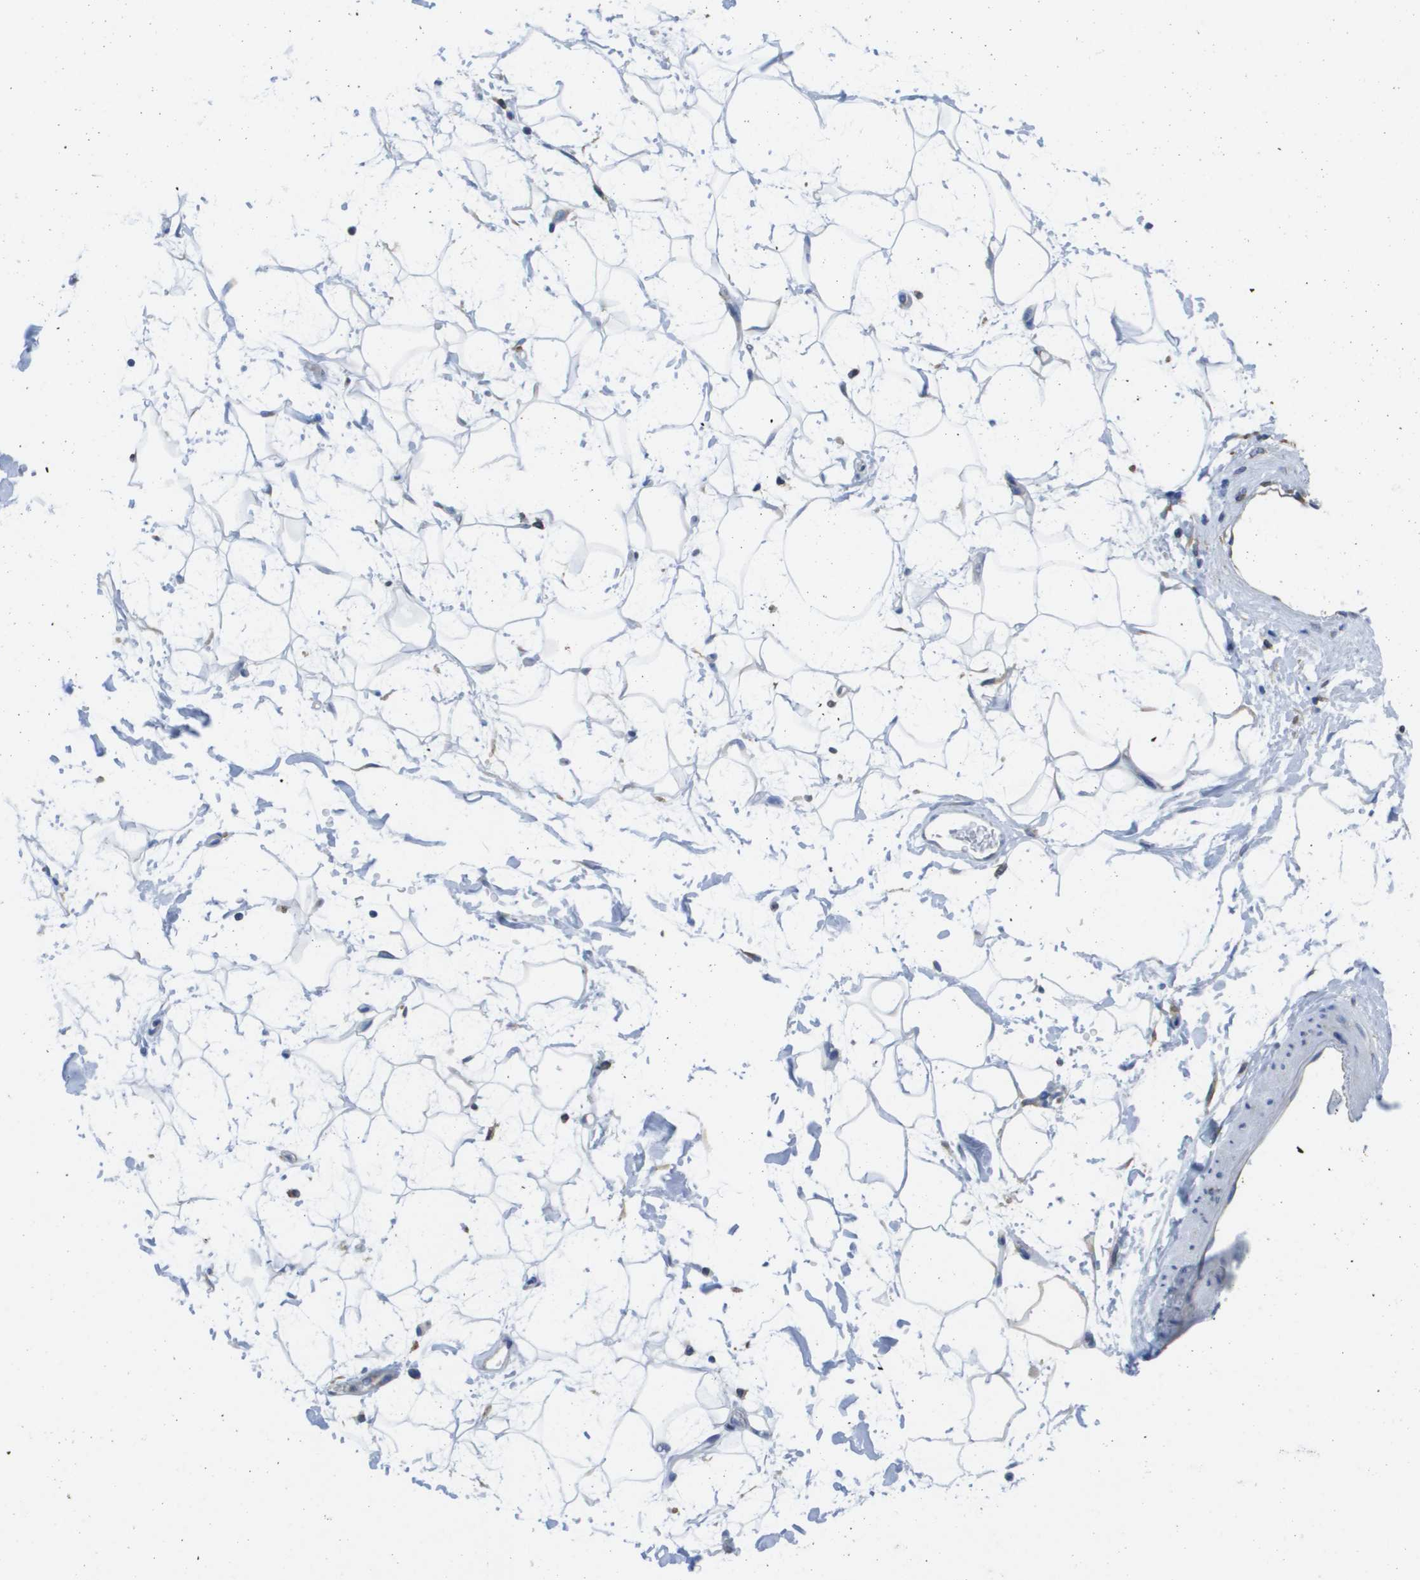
{"staining": {"intensity": "negative", "quantity": "none", "location": "none"}, "tissue": "adipose tissue", "cell_type": "Adipocytes", "image_type": "normal", "snomed": [{"axis": "morphology", "description": "Normal tissue, NOS"}, {"axis": "topography", "description": "Soft tissue"}], "caption": "The photomicrograph displays no staining of adipocytes in benign adipose tissue.", "gene": "SDR42E1", "patient": {"sex": "male", "age": 72}}